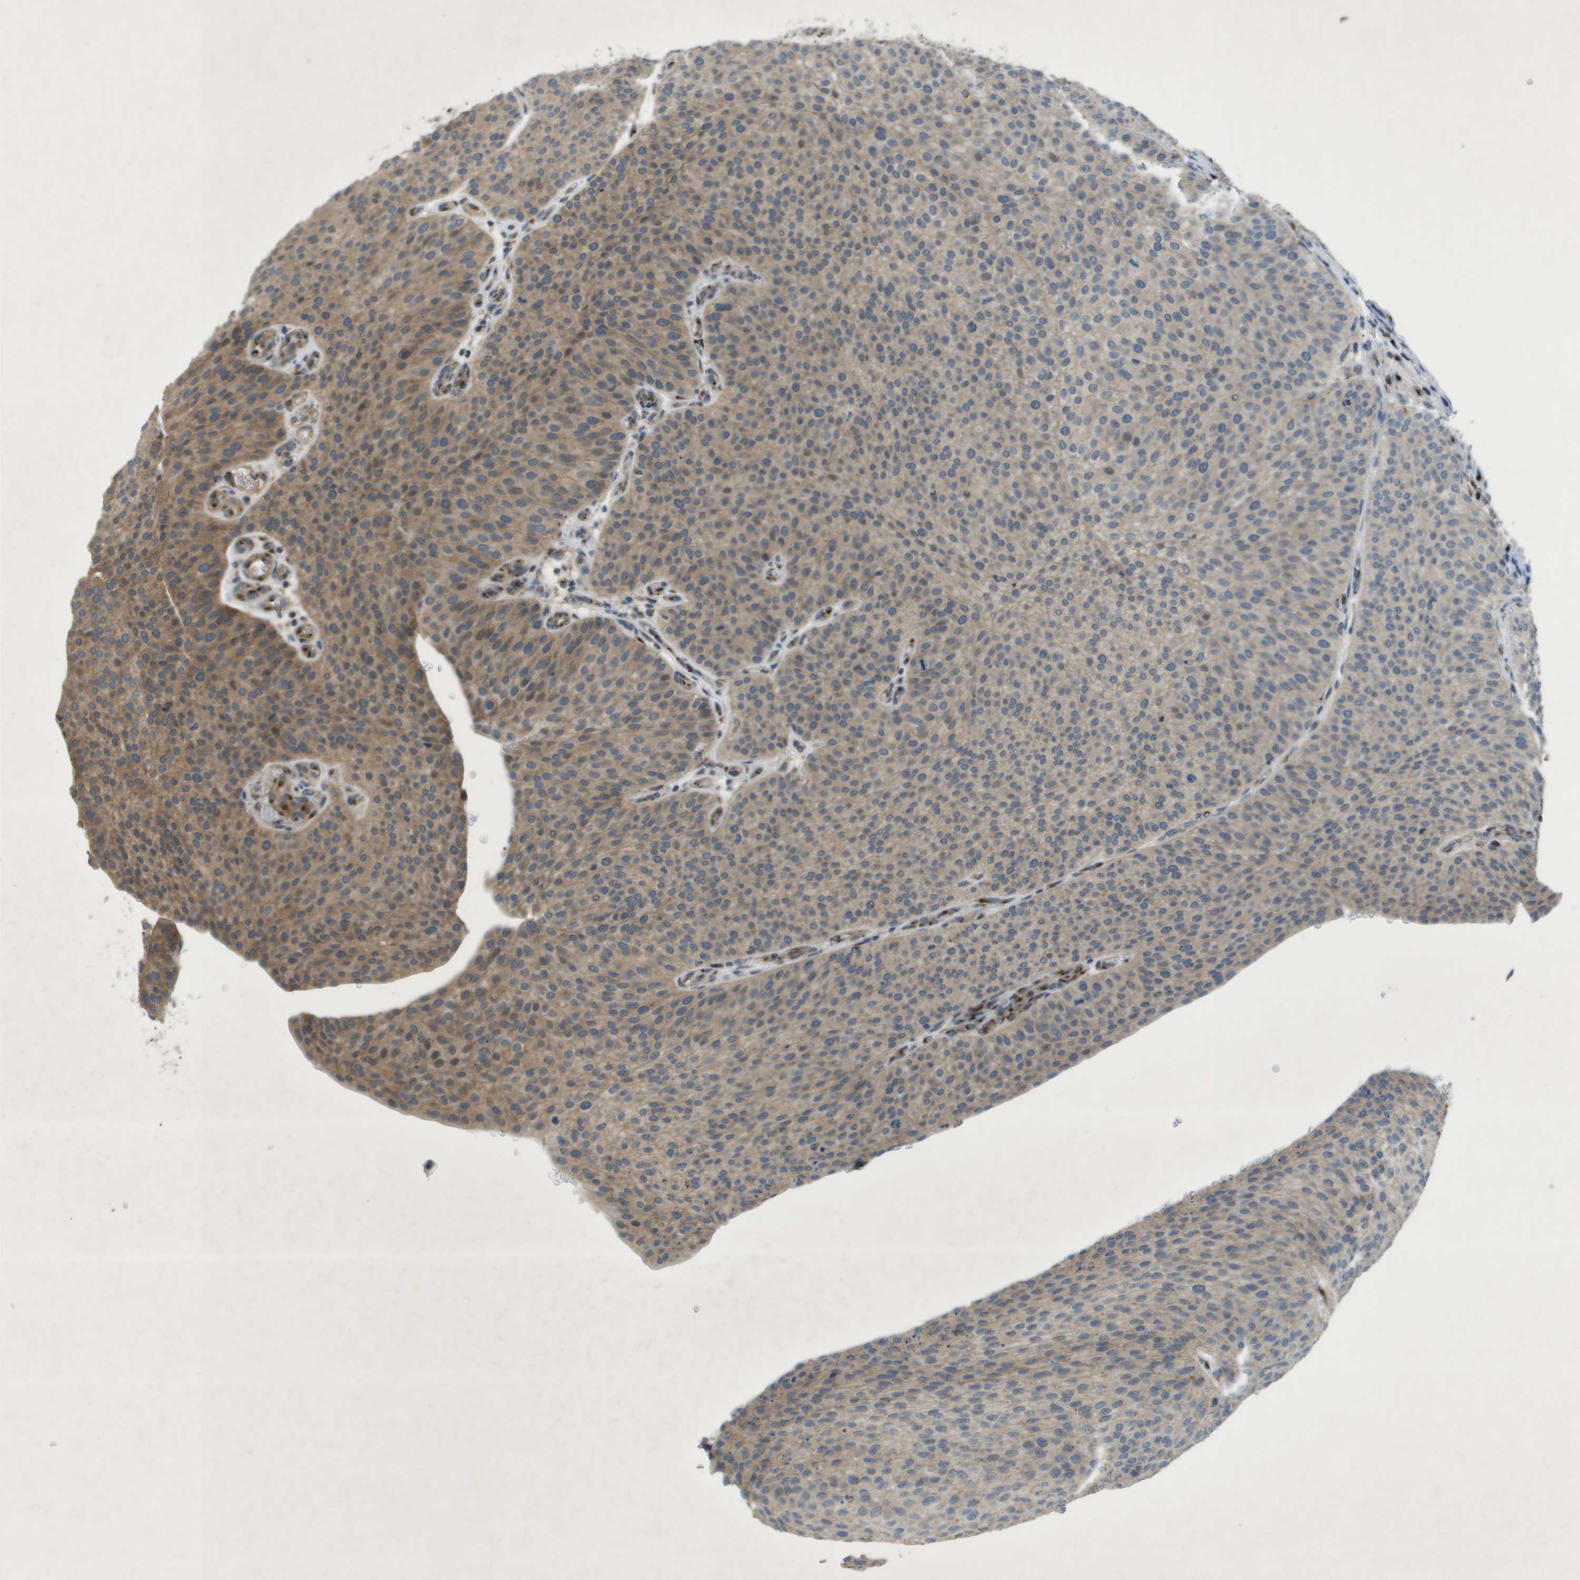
{"staining": {"intensity": "moderate", "quantity": "25%-75%", "location": "cytoplasmic/membranous"}, "tissue": "urothelial cancer", "cell_type": "Tumor cells", "image_type": "cancer", "snomed": [{"axis": "morphology", "description": "Urothelial carcinoma, Low grade"}, {"axis": "topography", "description": "Smooth muscle"}, {"axis": "topography", "description": "Urinary bladder"}], "caption": "There is medium levels of moderate cytoplasmic/membranous staining in tumor cells of urothelial cancer, as demonstrated by immunohistochemical staining (brown color).", "gene": "QSOX2", "patient": {"sex": "male", "age": 60}}